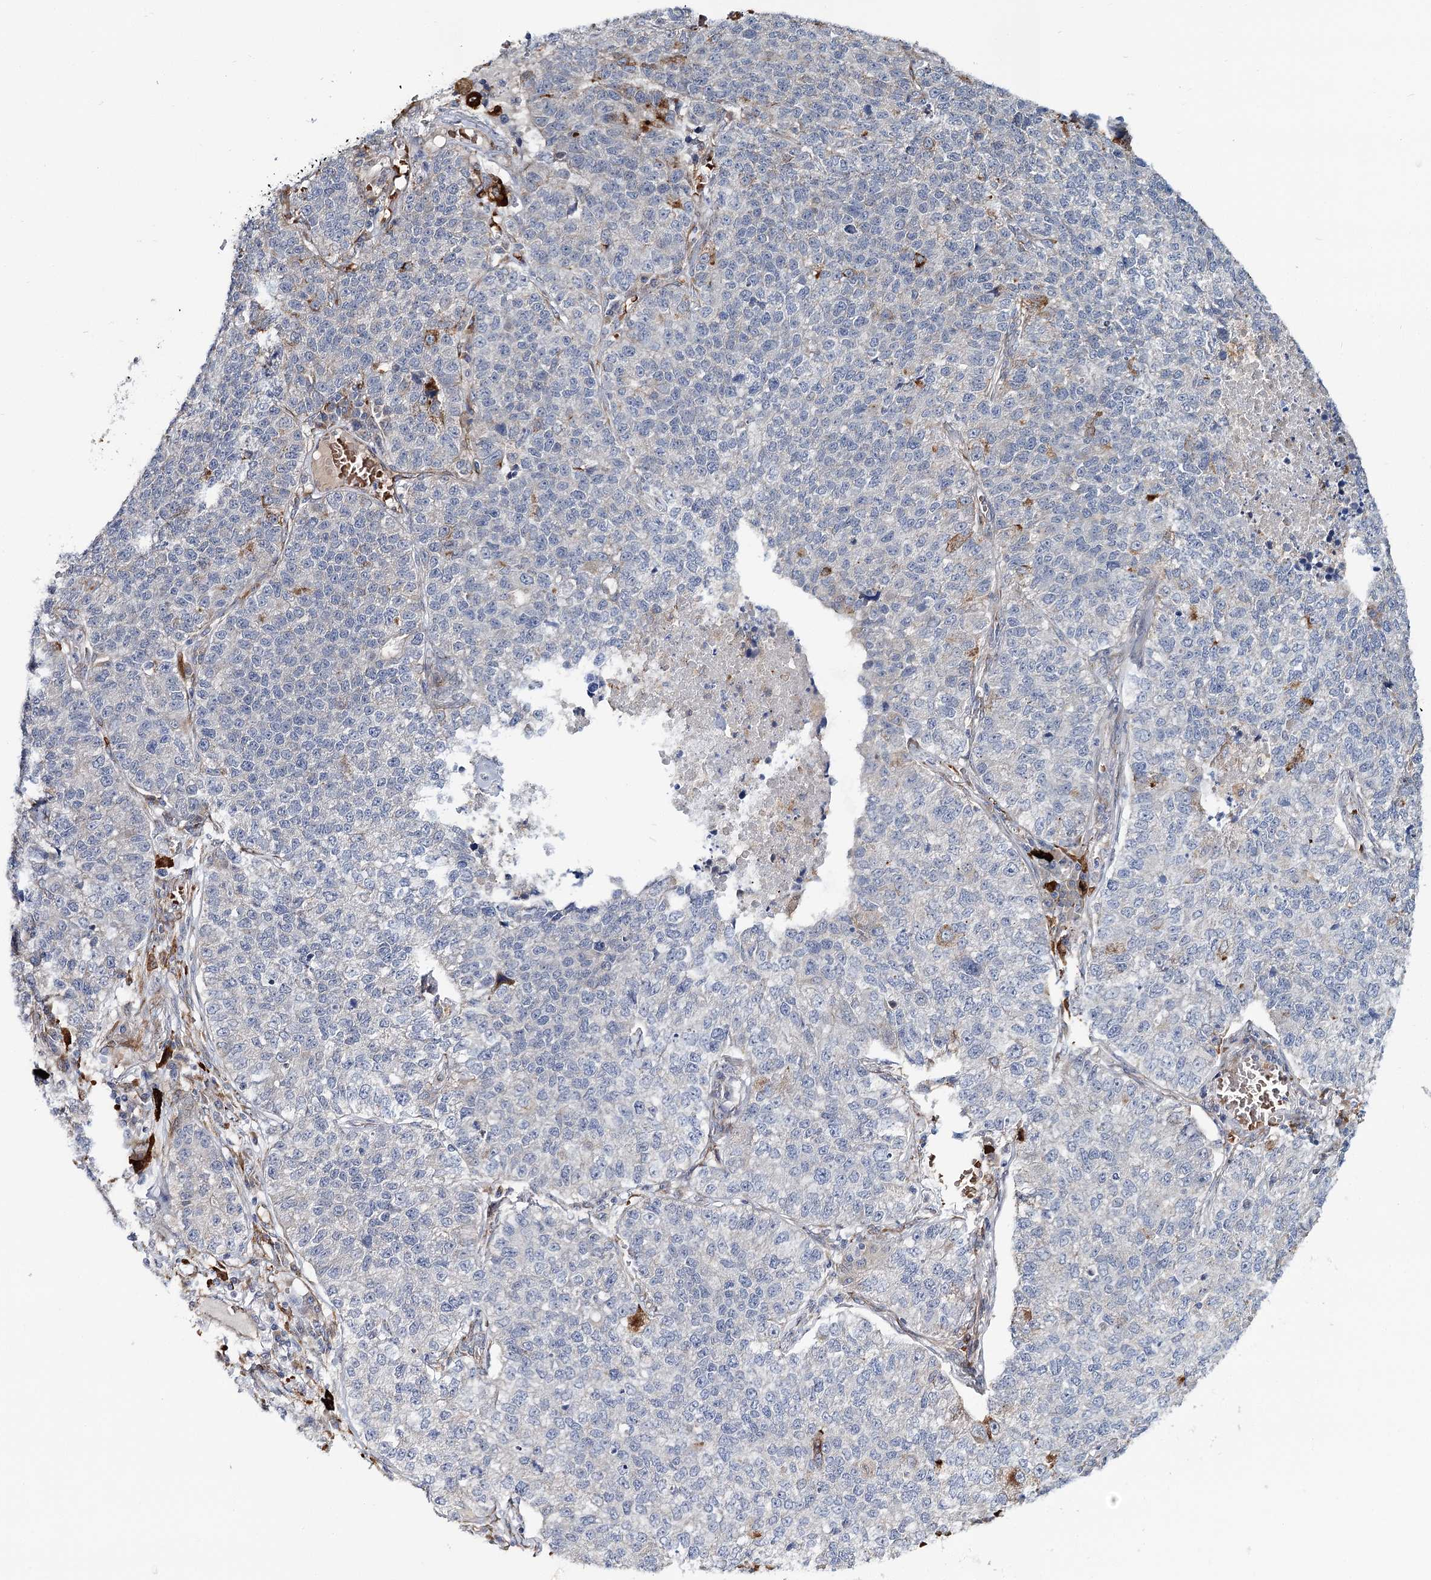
{"staining": {"intensity": "strong", "quantity": "<25%", "location": "cytoplasmic/membranous"}, "tissue": "lung cancer", "cell_type": "Tumor cells", "image_type": "cancer", "snomed": [{"axis": "morphology", "description": "Adenocarcinoma, NOS"}, {"axis": "topography", "description": "Lung"}], "caption": "Brown immunohistochemical staining in lung cancer exhibits strong cytoplasmic/membranous staining in approximately <25% of tumor cells.", "gene": "CIB4", "patient": {"sex": "male", "age": 49}}